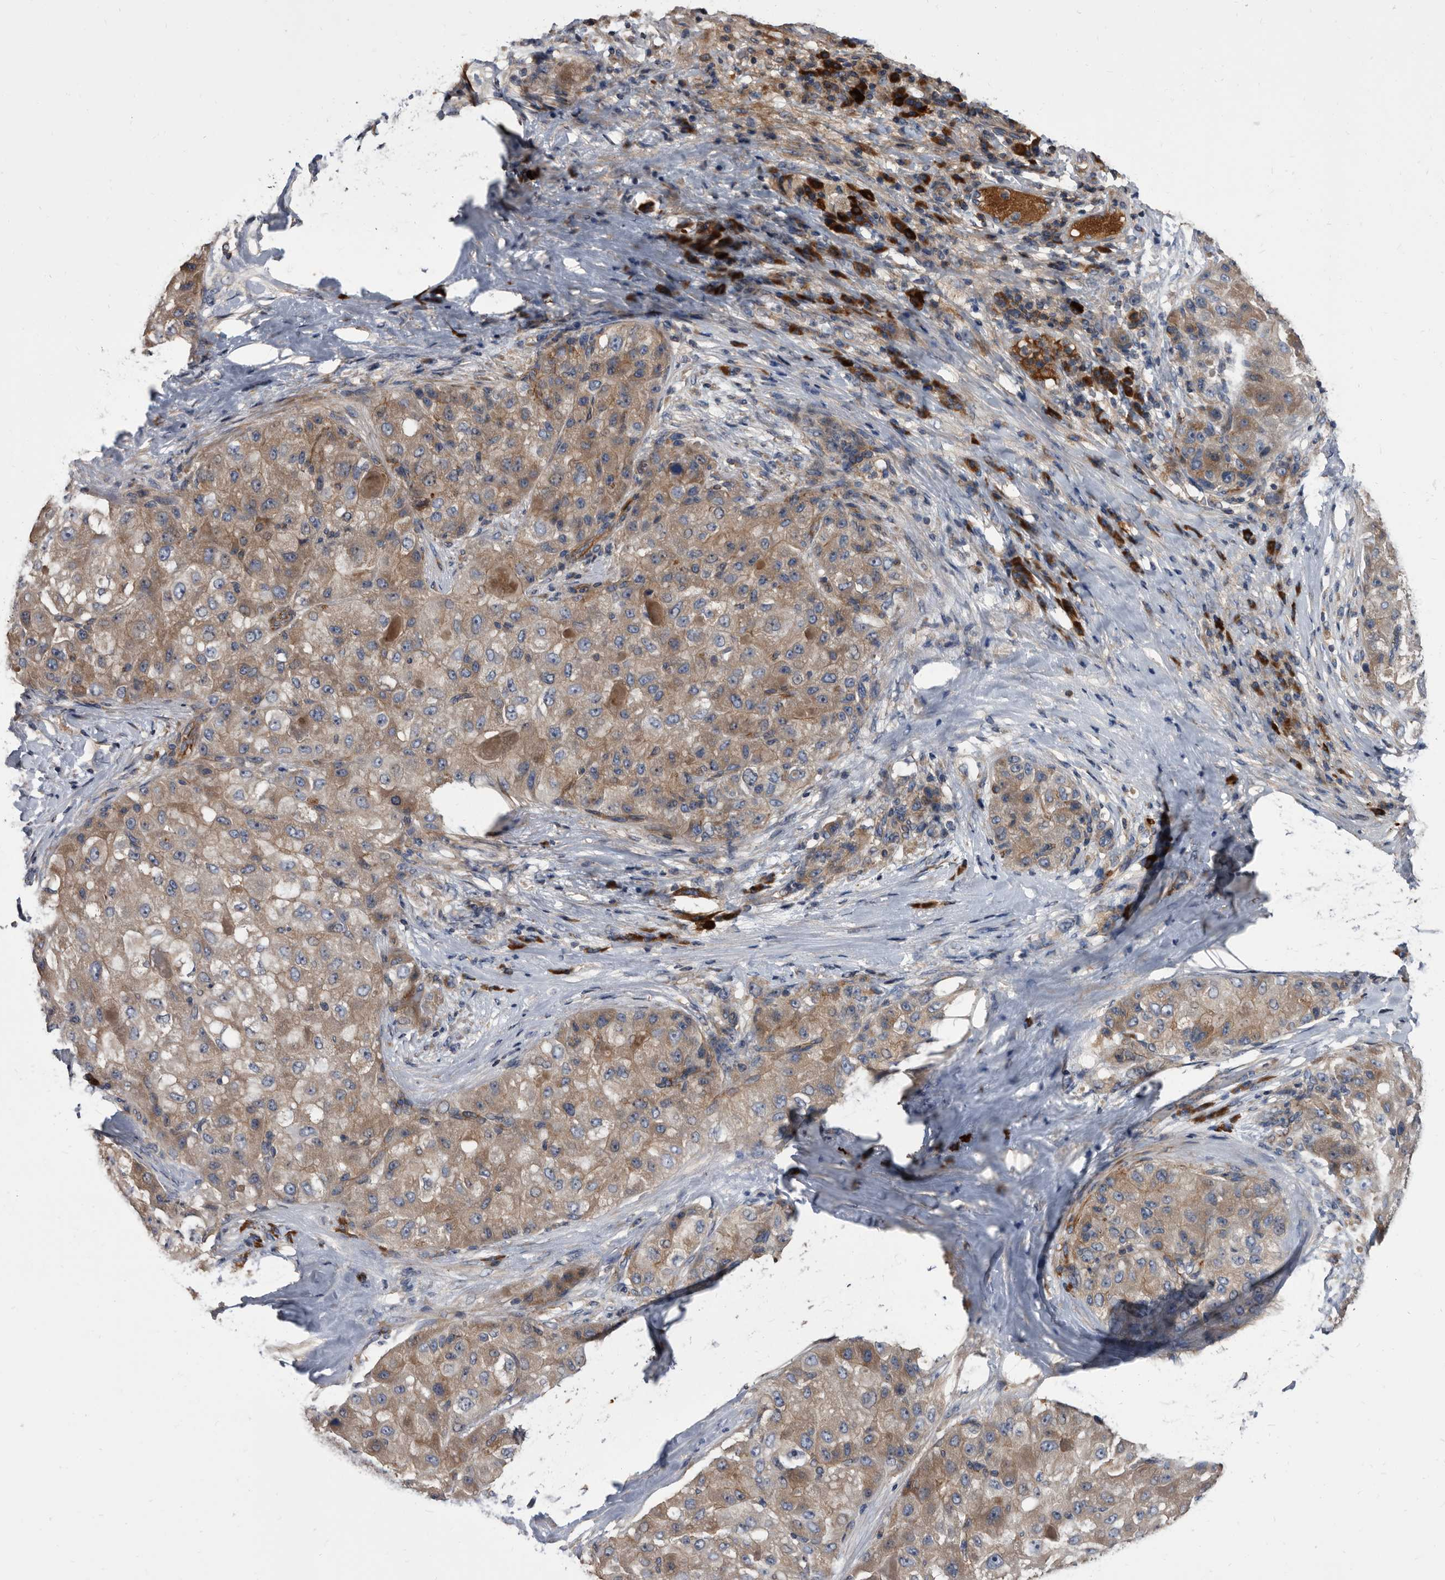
{"staining": {"intensity": "moderate", "quantity": ">75%", "location": "cytoplasmic/membranous"}, "tissue": "liver cancer", "cell_type": "Tumor cells", "image_type": "cancer", "snomed": [{"axis": "morphology", "description": "Carcinoma, Hepatocellular, NOS"}, {"axis": "topography", "description": "Liver"}], "caption": "Human liver cancer stained with a protein marker reveals moderate staining in tumor cells.", "gene": "DTNBP1", "patient": {"sex": "male", "age": 80}}